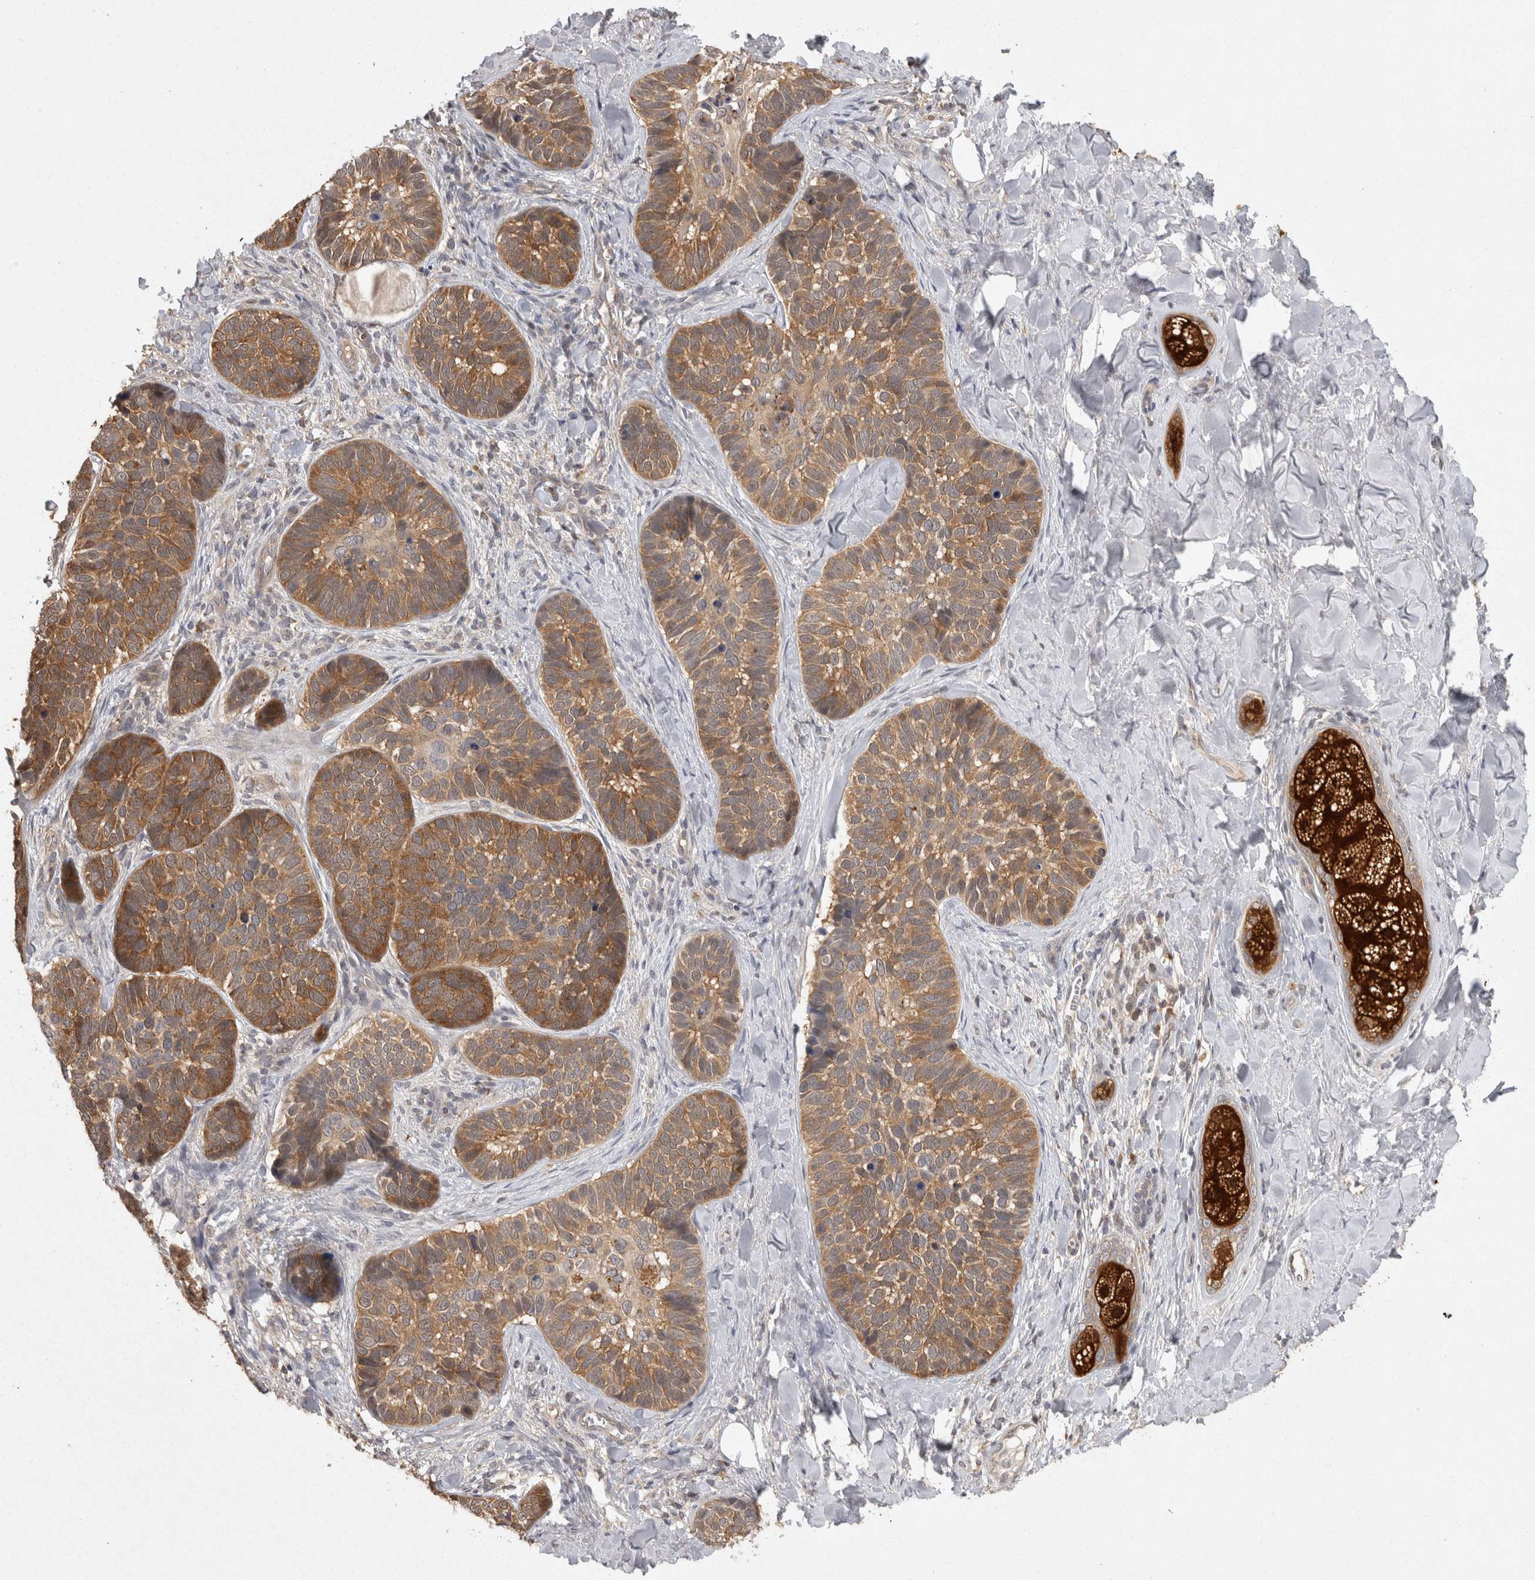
{"staining": {"intensity": "moderate", "quantity": ">75%", "location": "cytoplasmic/membranous"}, "tissue": "skin cancer", "cell_type": "Tumor cells", "image_type": "cancer", "snomed": [{"axis": "morphology", "description": "Basal cell carcinoma"}, {"axis": "topography", "description": "Skin"}], "caption": "An immunohistochemistry (IHC) histopathology image of tumor tissue is shown. Protein staining in brown highlights moderate cytoplasmic/membranous positivity in skin basal cell carcinoma within tumor cells.", "gene": "ACAT2", "patient": {"sex": "male", "age": 62}}